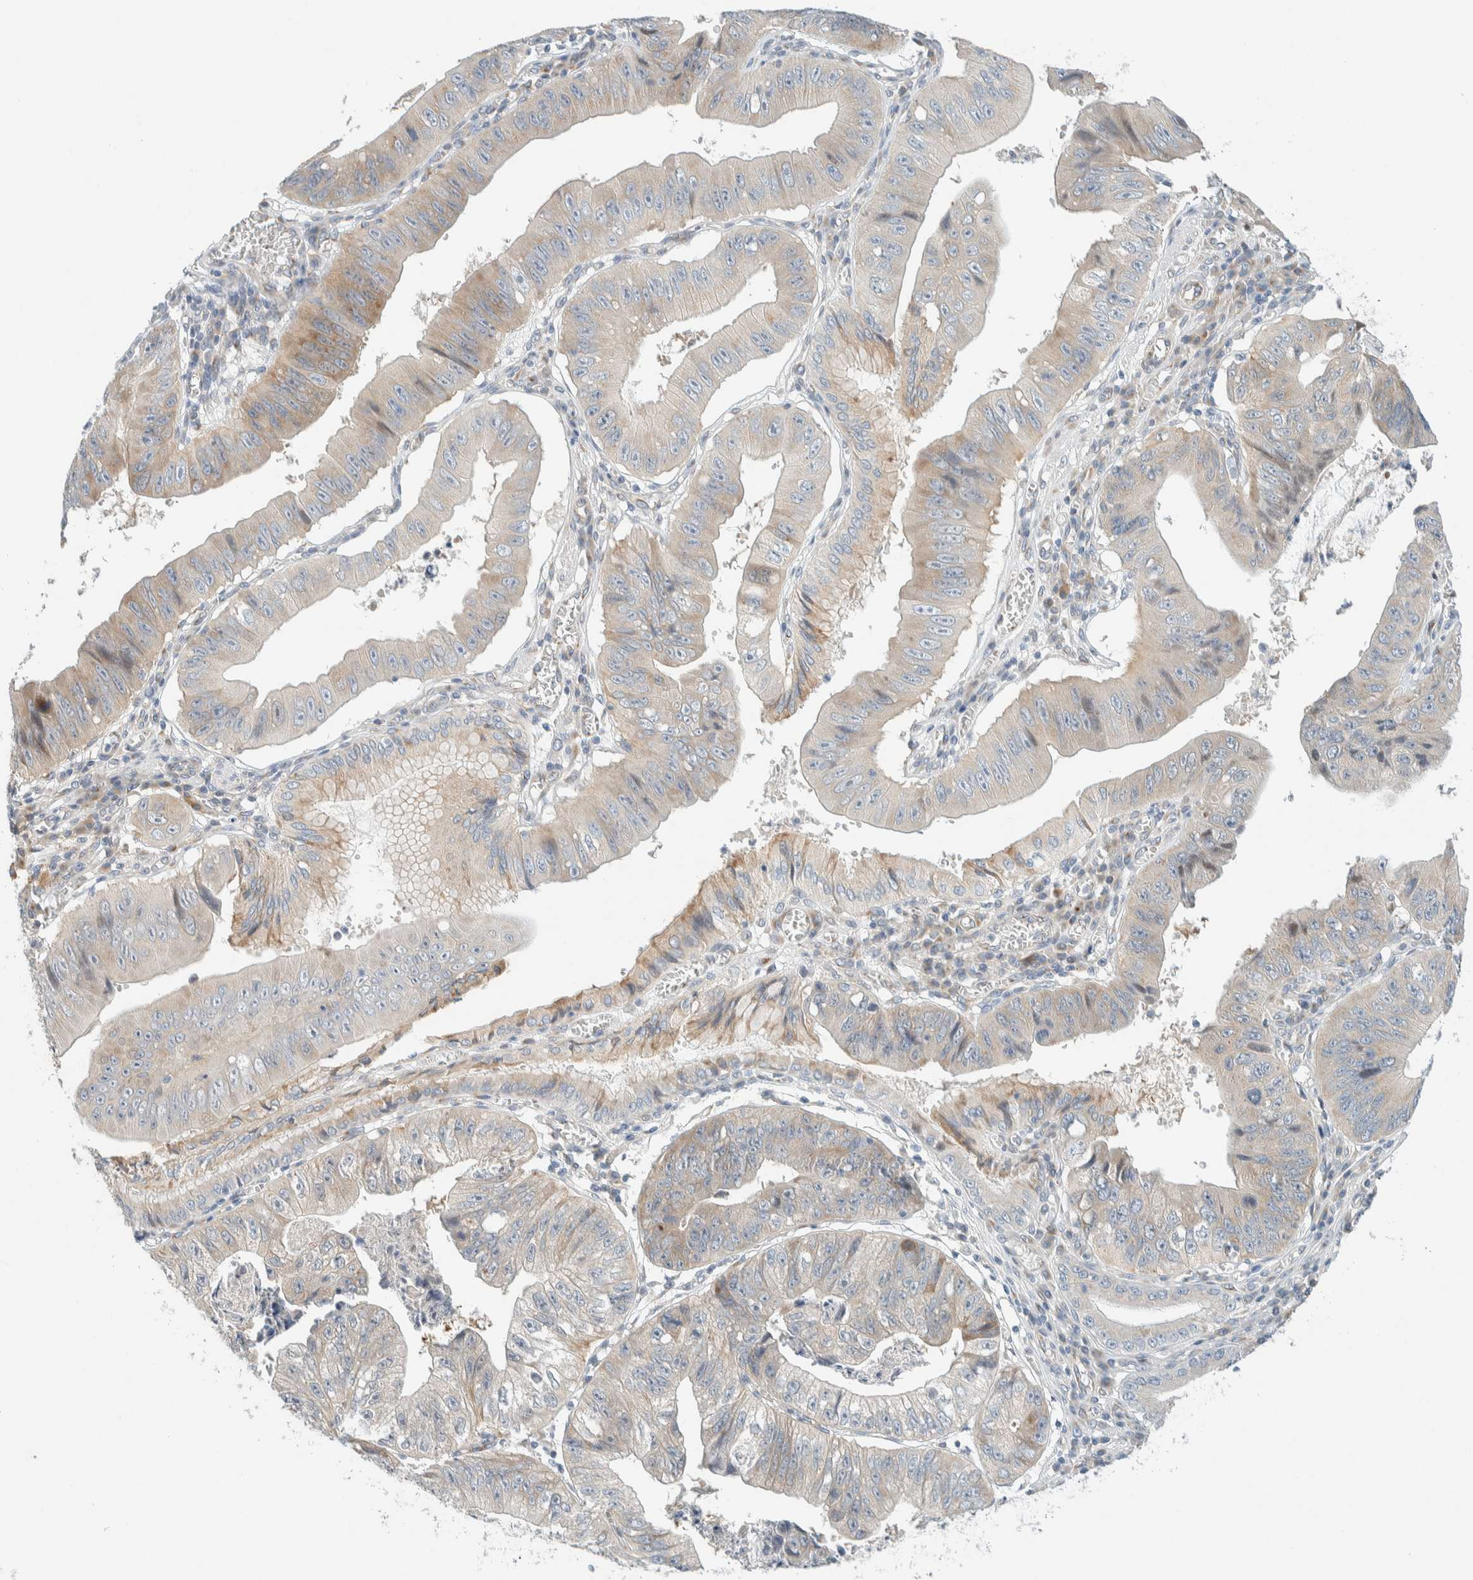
{"staining": {"intensity": "weak", "quantity": "25%-75%", "location": "cytoplasmic/membranous"}, "tissue": "stomach cancer", "cell_type": "Tumor cells", "image_type": "cancer", "snomed": [{"axis": "morphology", "description": "Adenocarcinoma, NOS"}, {"axis": "topography", "description": "Stomach"}], "caption": "Stomach cancer stained with a brown dye reveals weak cytoplasmic/membranous positive expression in about 25%-75% of tumor cells.", "gene": "TMEM184B", "patient": {"sex": "male", "age": 59}}